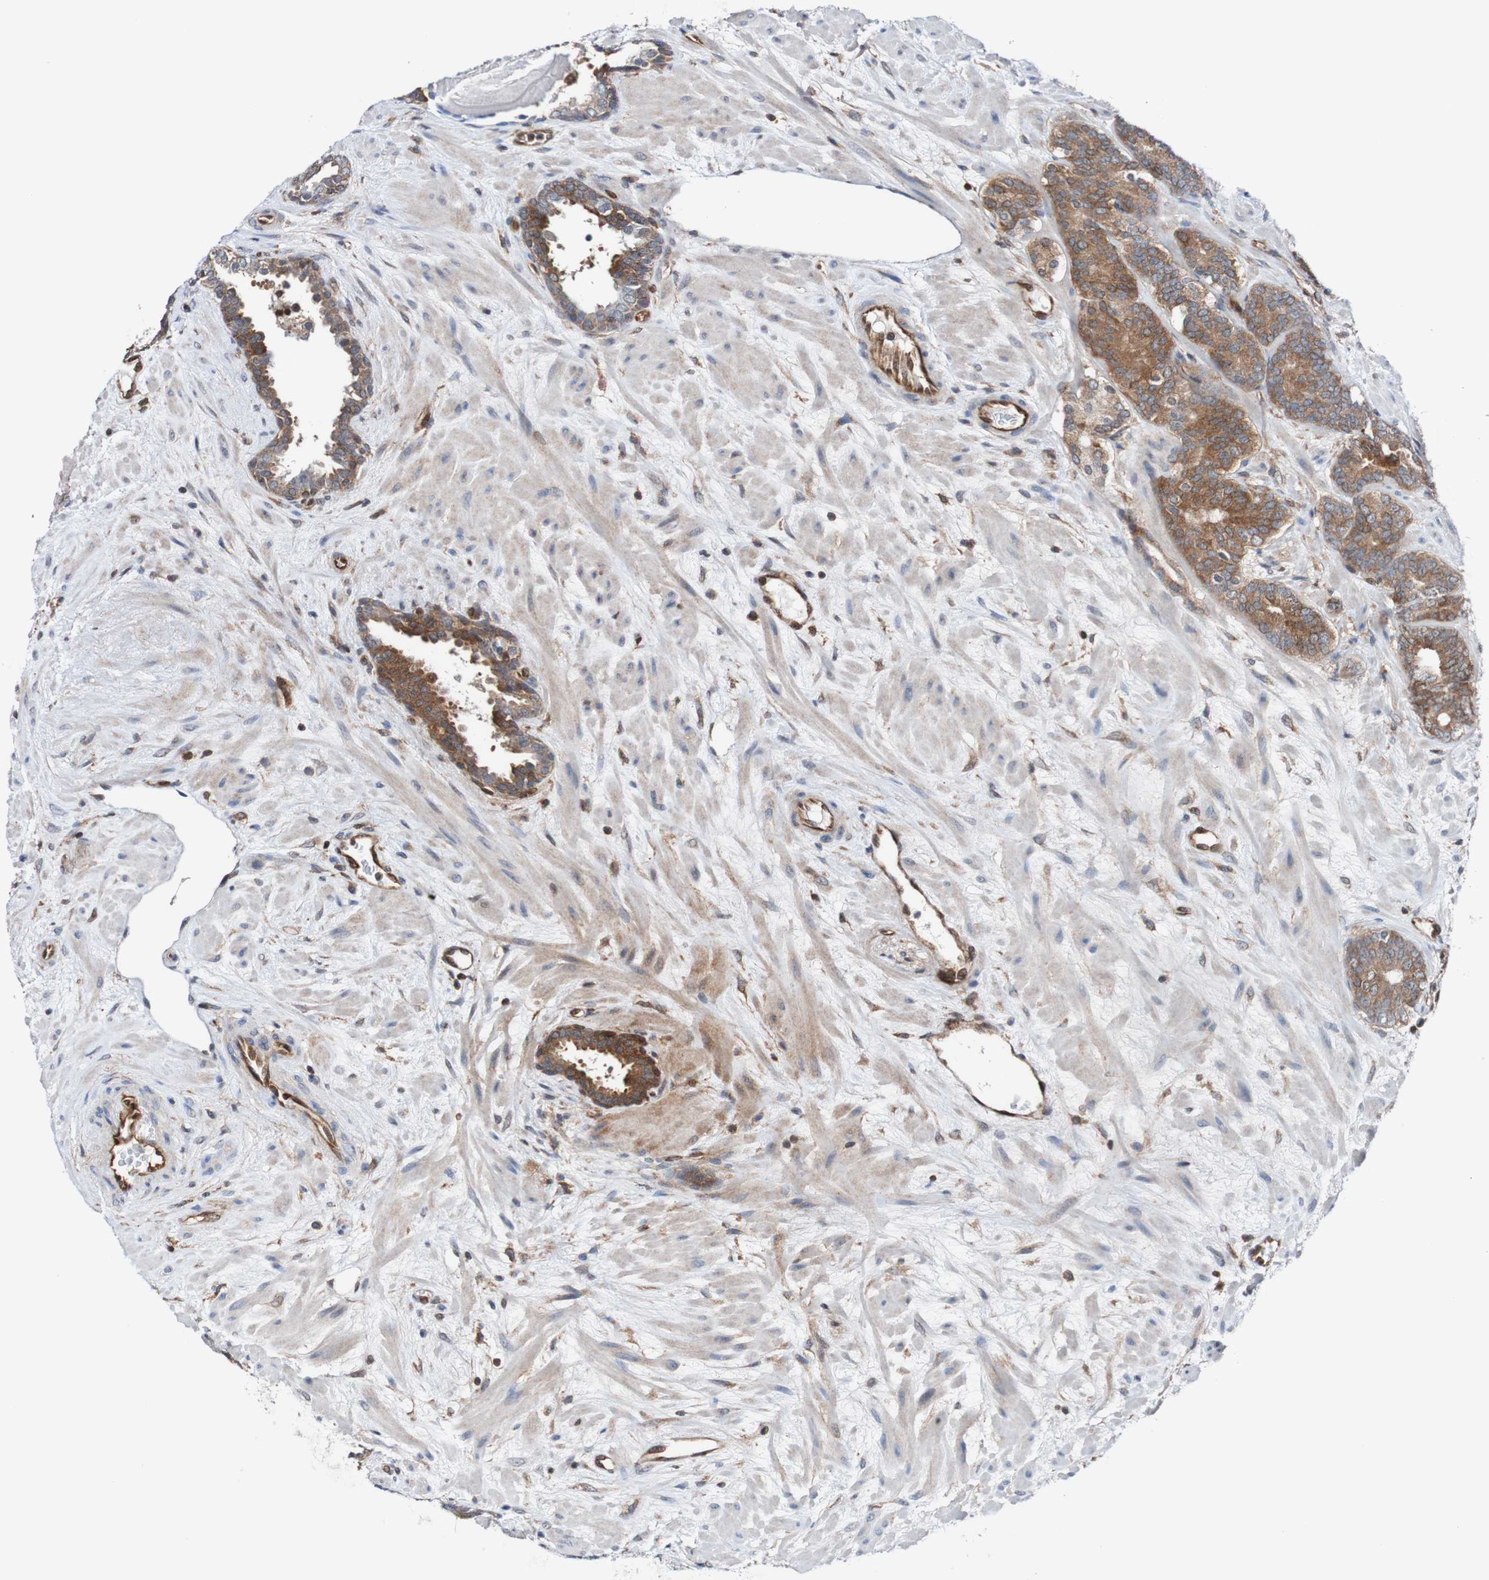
{"staining": {"intensity": "moderate", "quantity": ">75%", "location": "cytoplasmic/membranous"}, "tissue": "prostate cancer", "cell_type": "Tumor cells", "image_type": "cancer", "snomed": [{"axis": "morphology", "description": "Adenocarcinoma, Low grade"}, {"axis": "topography", "description": "Prostate"}], "caption": "The image shows immunohistochemical staining of prostate adenocarcinoma (low-grade). There is moderate cytoplasmic/membranous staining is identified in approximately >75% of tumor cells.", "gene": "RIGI", "patient": {"sex": "male", "age": 63}}